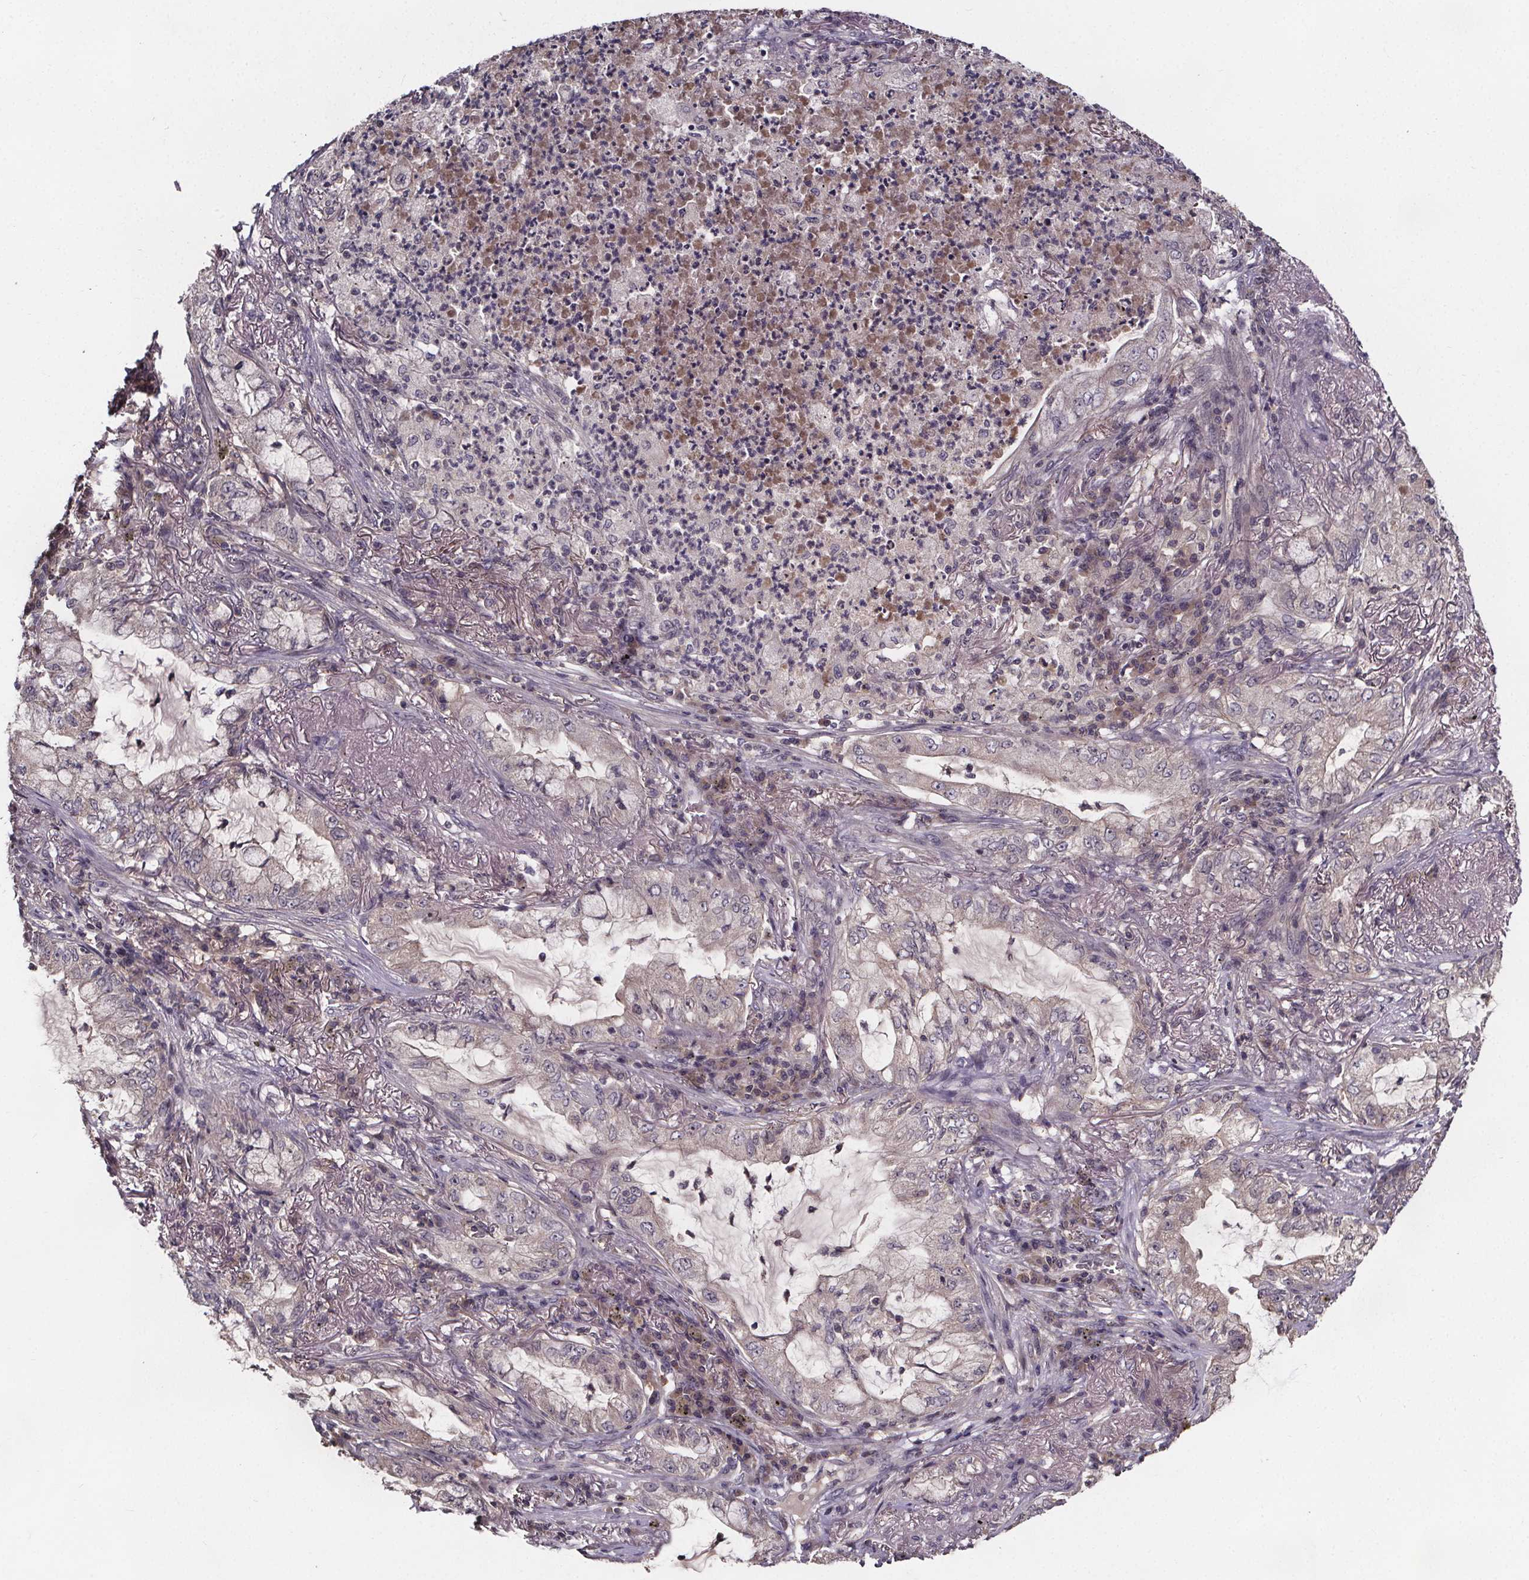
{"staining": {"intensity": "negative", "quantity": "none", "location": "none"}, "tissue": "lung cancer", "cell_type": "Tumor cells", "image_type": "cancer", "snomed": [{"axis": "morphology", "description": "Adenocarcinoma, NOS"}, {"axis": "topography", "description": "Lung"}], "caption": "Tumor cells show no significant protein positivity in lung adenocarcinoma. (IHC, brightfield microscopy, high magnification).", "gene": "SMIM1", "patient": {"sex": "female", "age": 73}}